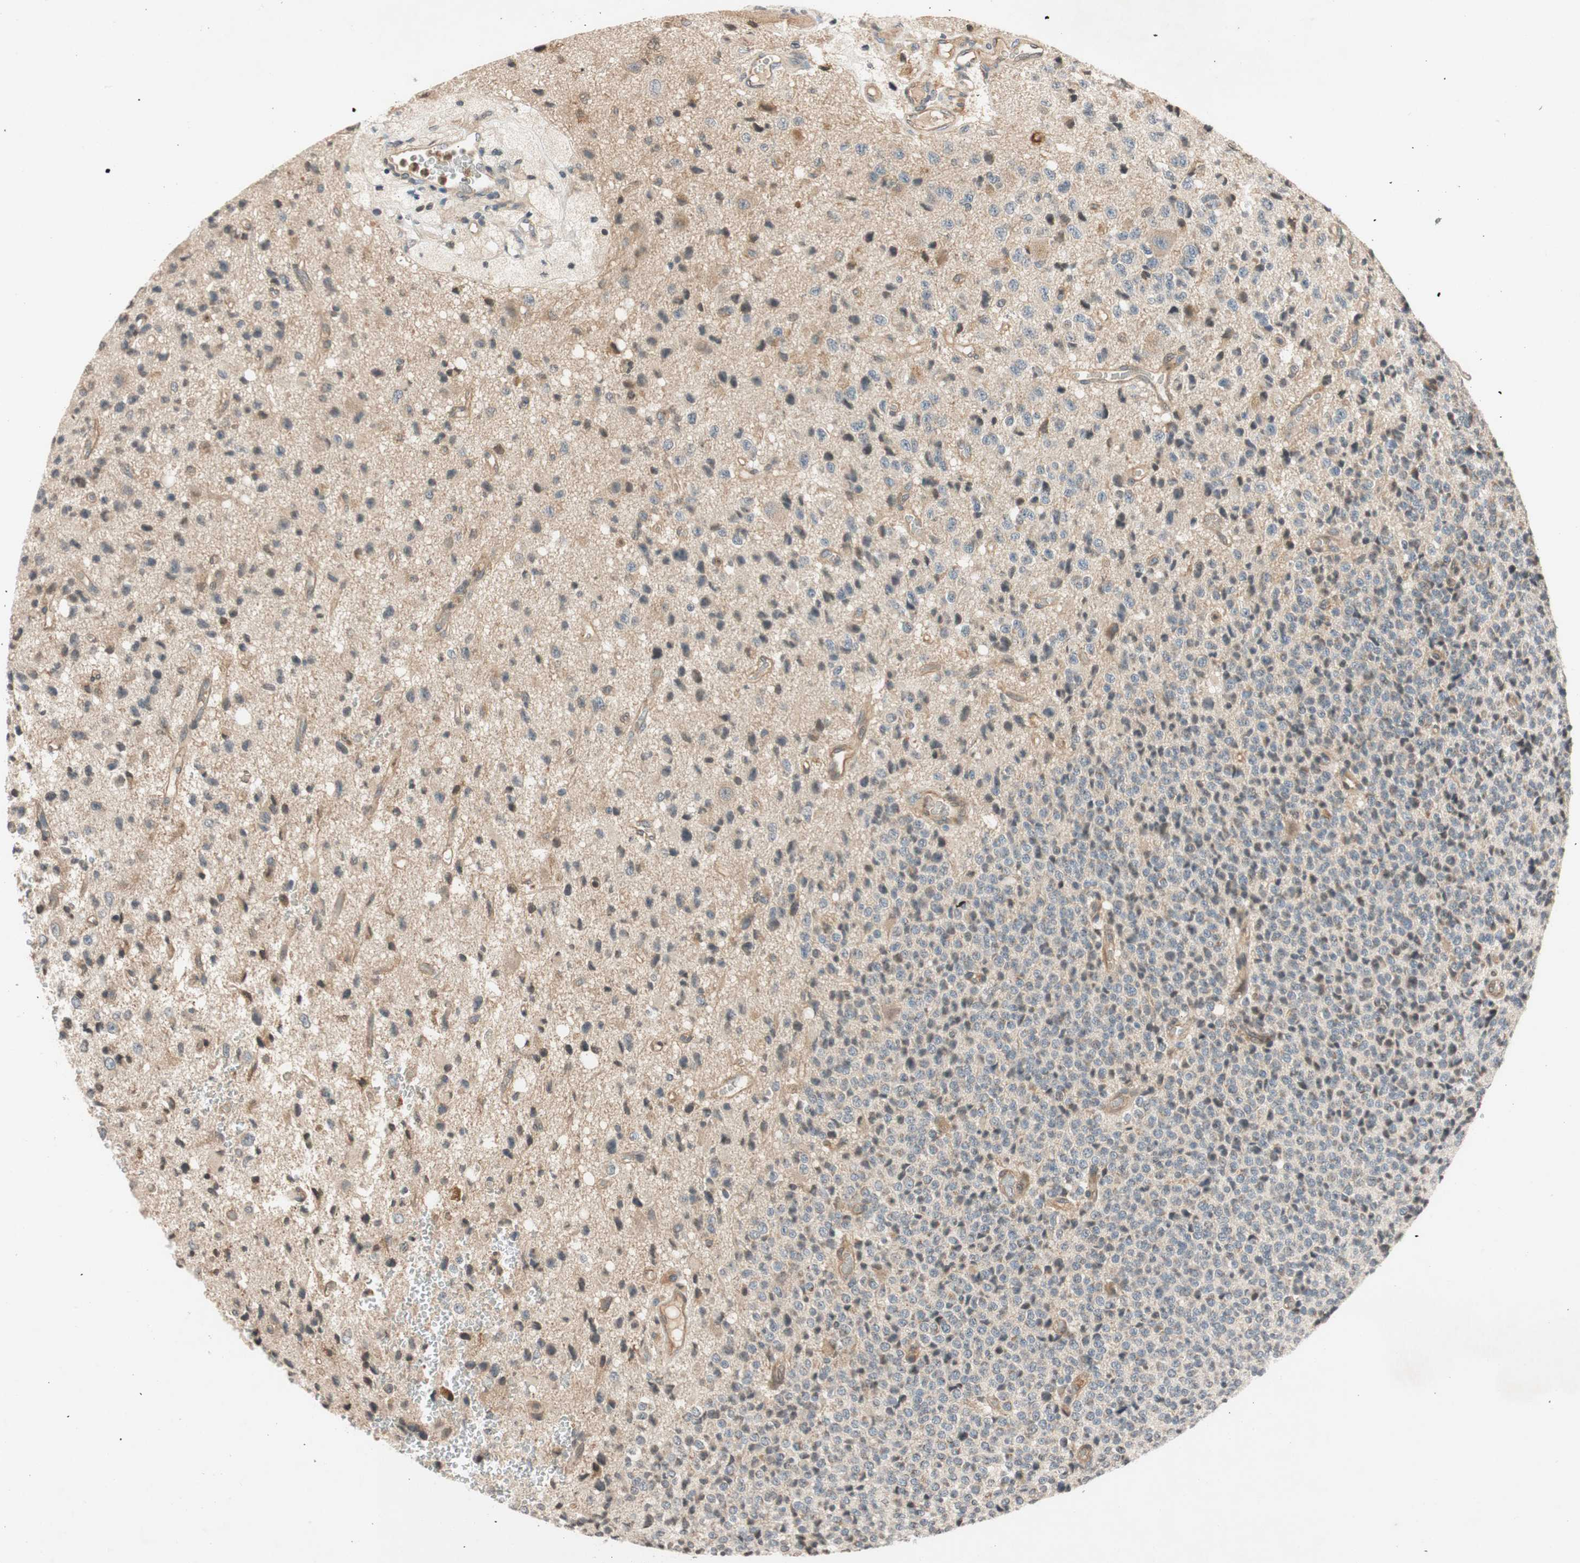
{"staining": {"intensity": "weak", "quantity": "25%-75%", "location": "cytoplasmic/membranous"}, "tissue": "glioma", "cell_type": "Tumor cells", "image_type": "cancer", "snomed": [{"axis": "morphology", "description": "Glioma, malignant, High grade"}, {"axis": "topography", "description": "pancreas cauda"}], "caption": "Protein staining of malignant high-grade glioma tissue shows weak cytoplasmic/membranous expression in about 25%-75% of tumor cells.", "gene": "GCLM", "patient": {"sex": "male", "age": 60}}